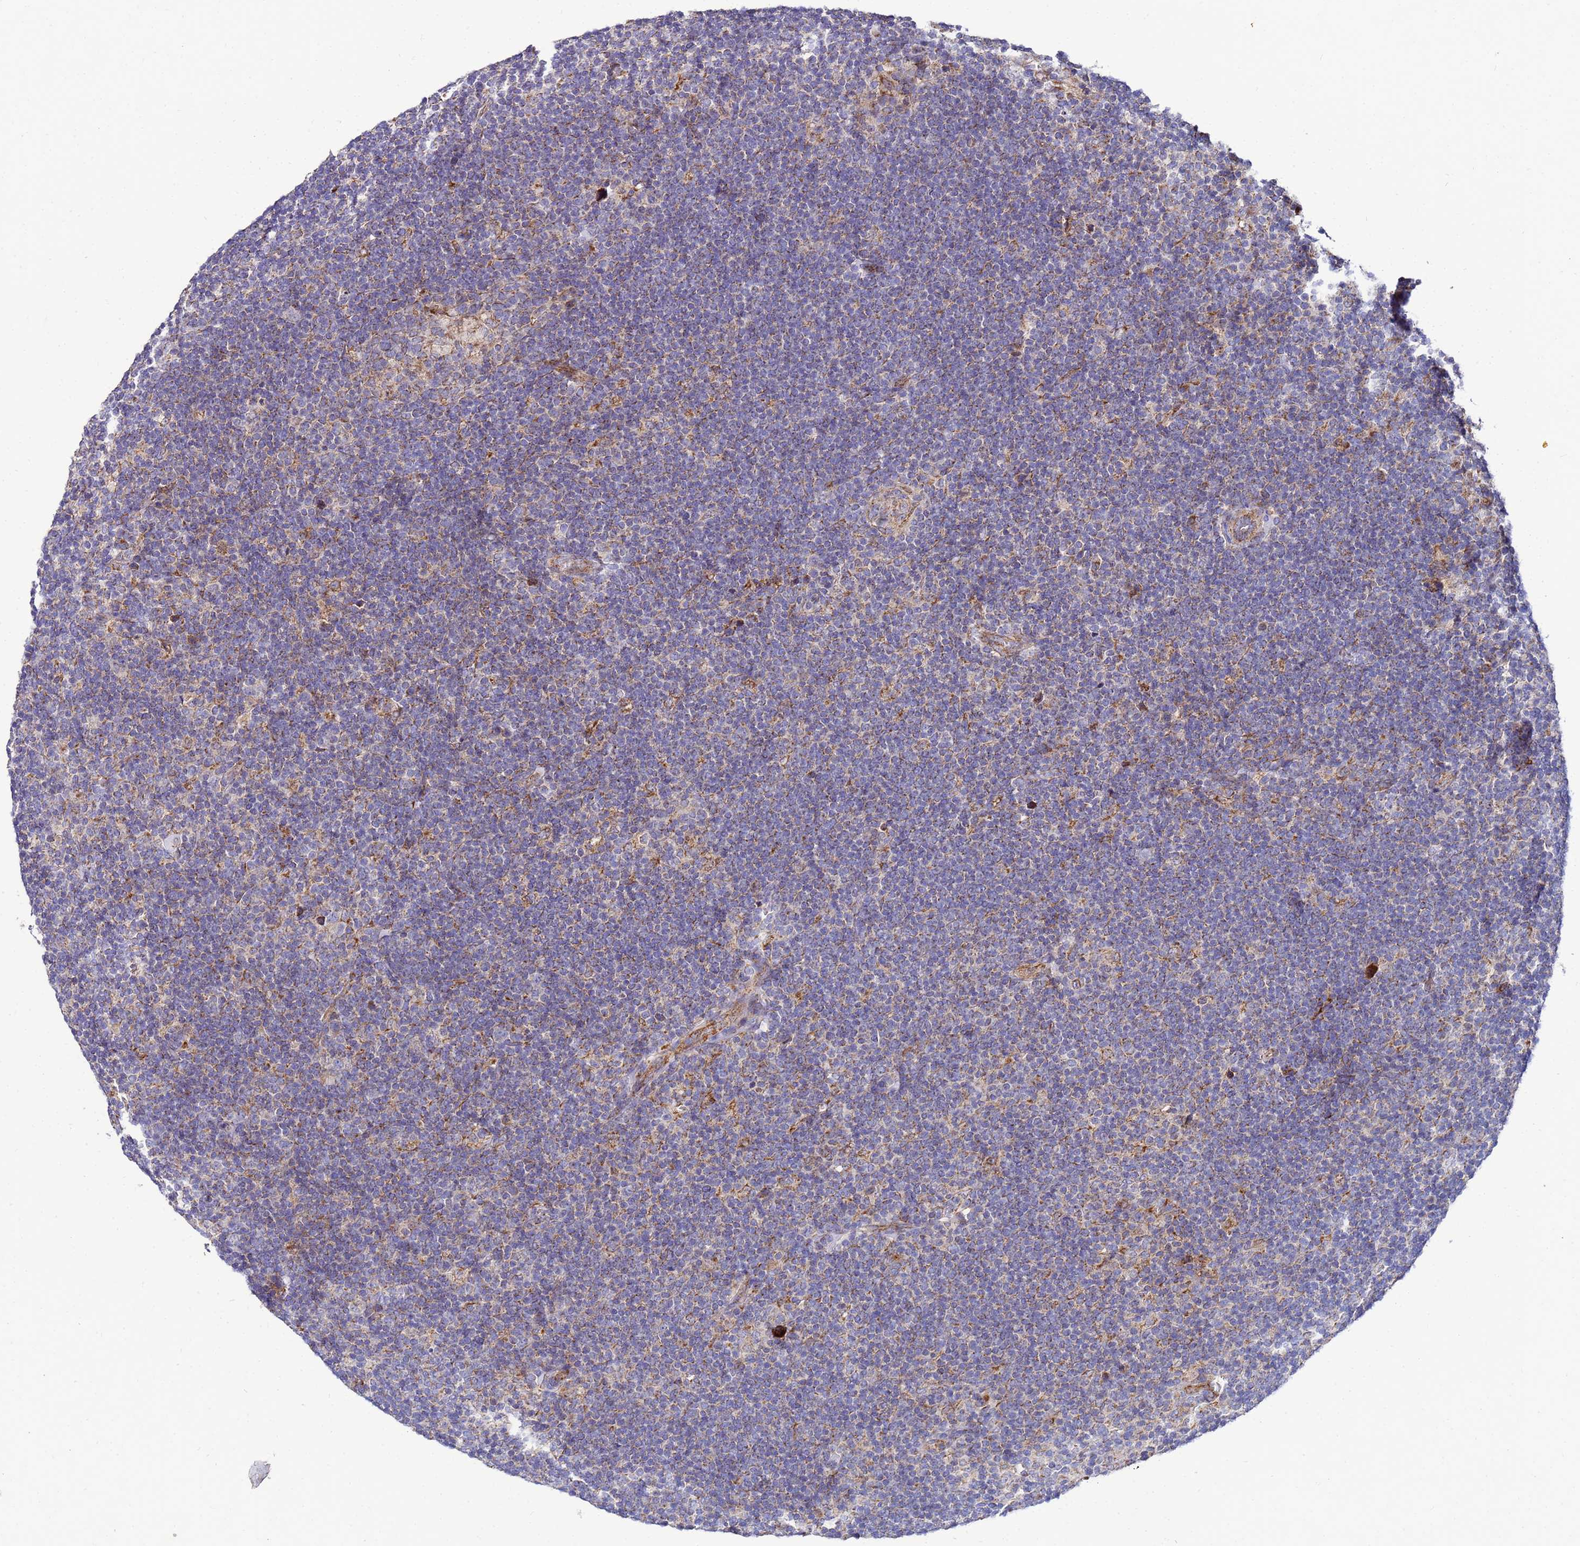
{"staining": {"intensity": "moderate", "quantity": ">75%", "location": "cytoplasmic/membranous"}, "tissue": "lymphoma", "cell_type": "Tumor cells", "image_type": "cancer", "snomed": [{"axis": "morphology", "description": "Hodgkin's disease, NOS"}, {"axis": "topography", "description": "Lymph node"}], "caption": "Immunohistochemistry (IHC) of lymphoma reveals medium levels of moderate cytoplasmic/membranous staining in about >75% of tumor cells.", "gene": "FAHD2A", "patient": {"sex": "female", "age": 57}}